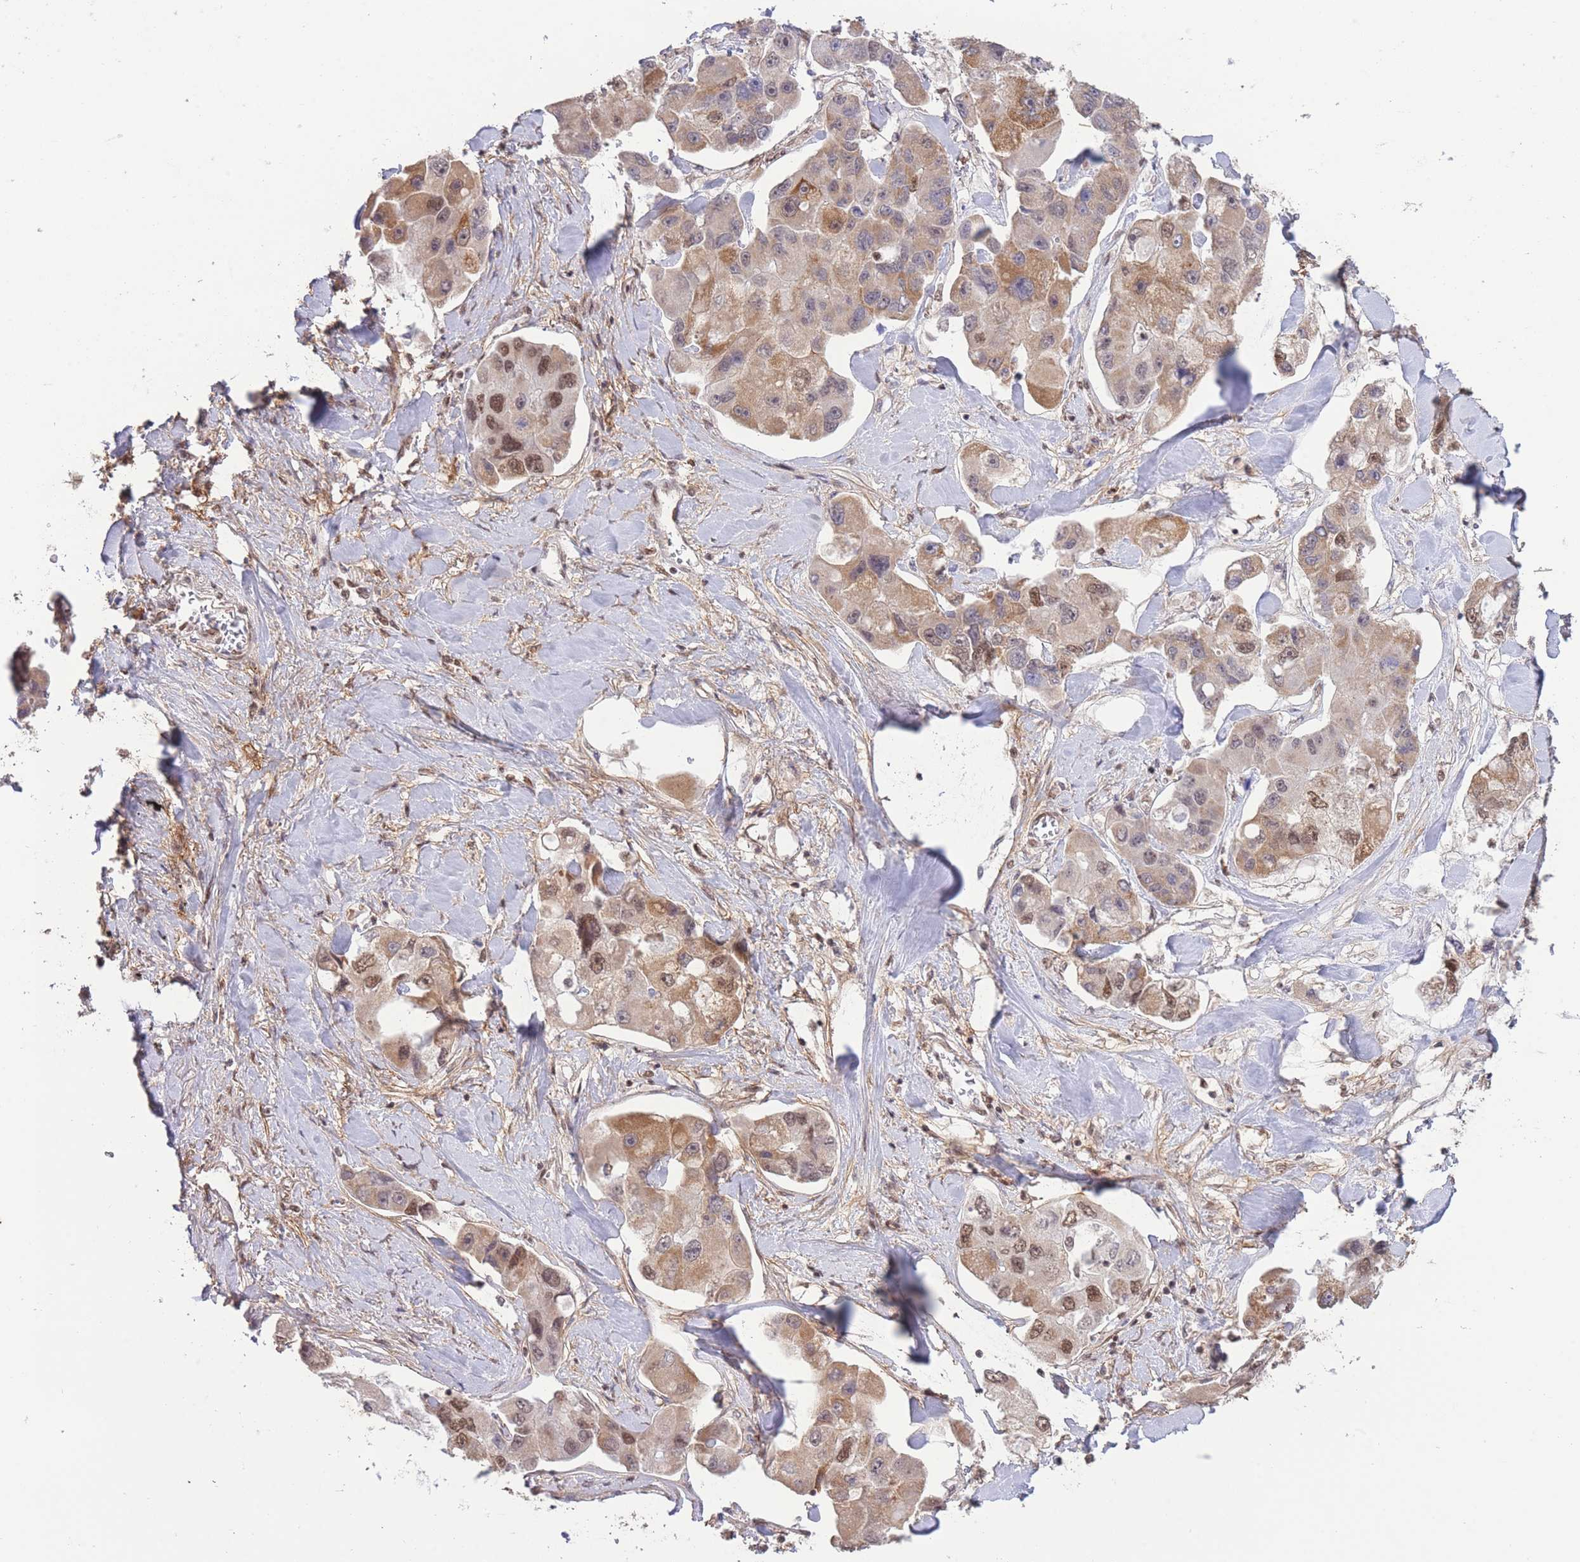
{"staining": {"intensity": "moderate", "quantity": ">75%", "location": "cytoplasmic/membranous,nuclear"}, "tissue": "lung cancer", "cell_type": "Tumor cells", "image_type": "cancer", "snomed": [{"axis": "morphology", "description": "Adenocarcinoma, NOS"}, {"axis": "topography", "description": "Lung"}], "caption": "Moderate cytoplasmic/membranous and nuclear protein expression is seen in approximately >75% of tumor cells in lung cancer.", "gene": "CARD8", "patient": {"sex": "female", "age": 54}}